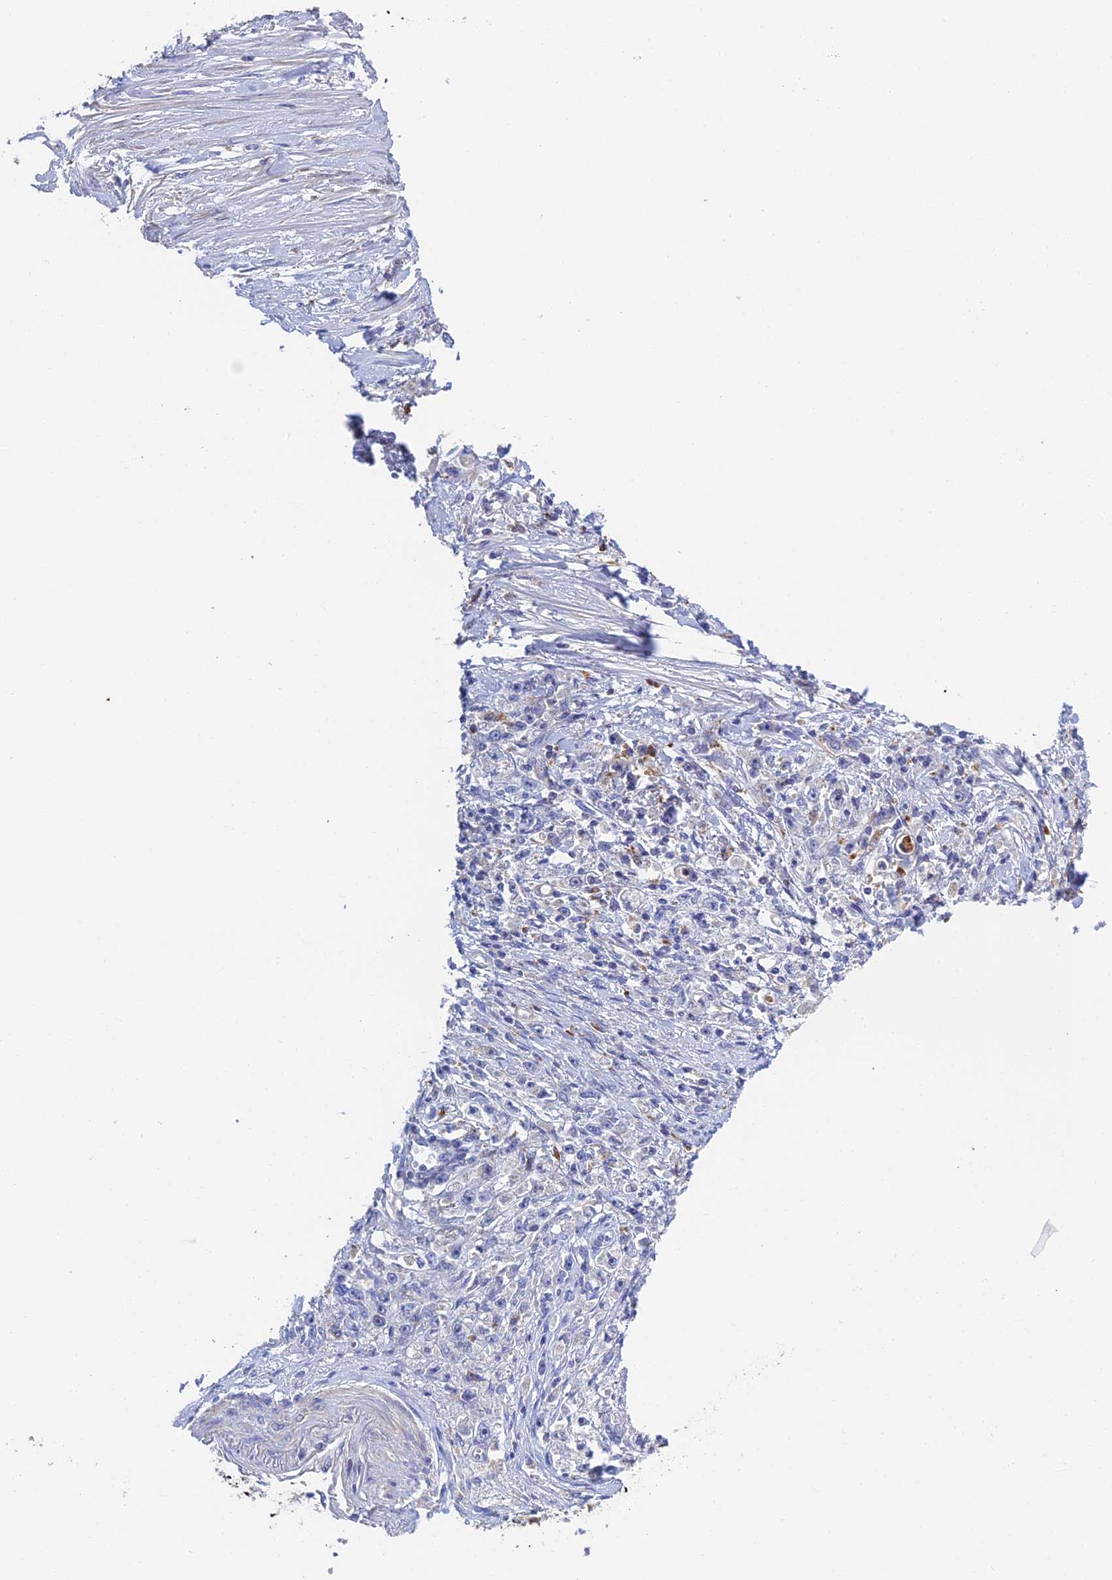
{"staining": {"intensity": "negative", "quantity": "none", "location": "none"}, "tissue": "stomach cancer", "cell_type": "Tumor cells", "image_type": "cancer", "snomed": [{"axis": "morphology", "description": "Adenocarcinoma, NOS"}, {"axis": "topography", "description": "Stomach"}], "caption": "Image shows no significant protein expression in tumor cells of stomach cancer.", "gene": "RPGRIP1L", "patient": {"sex": "female", "age": 59}}